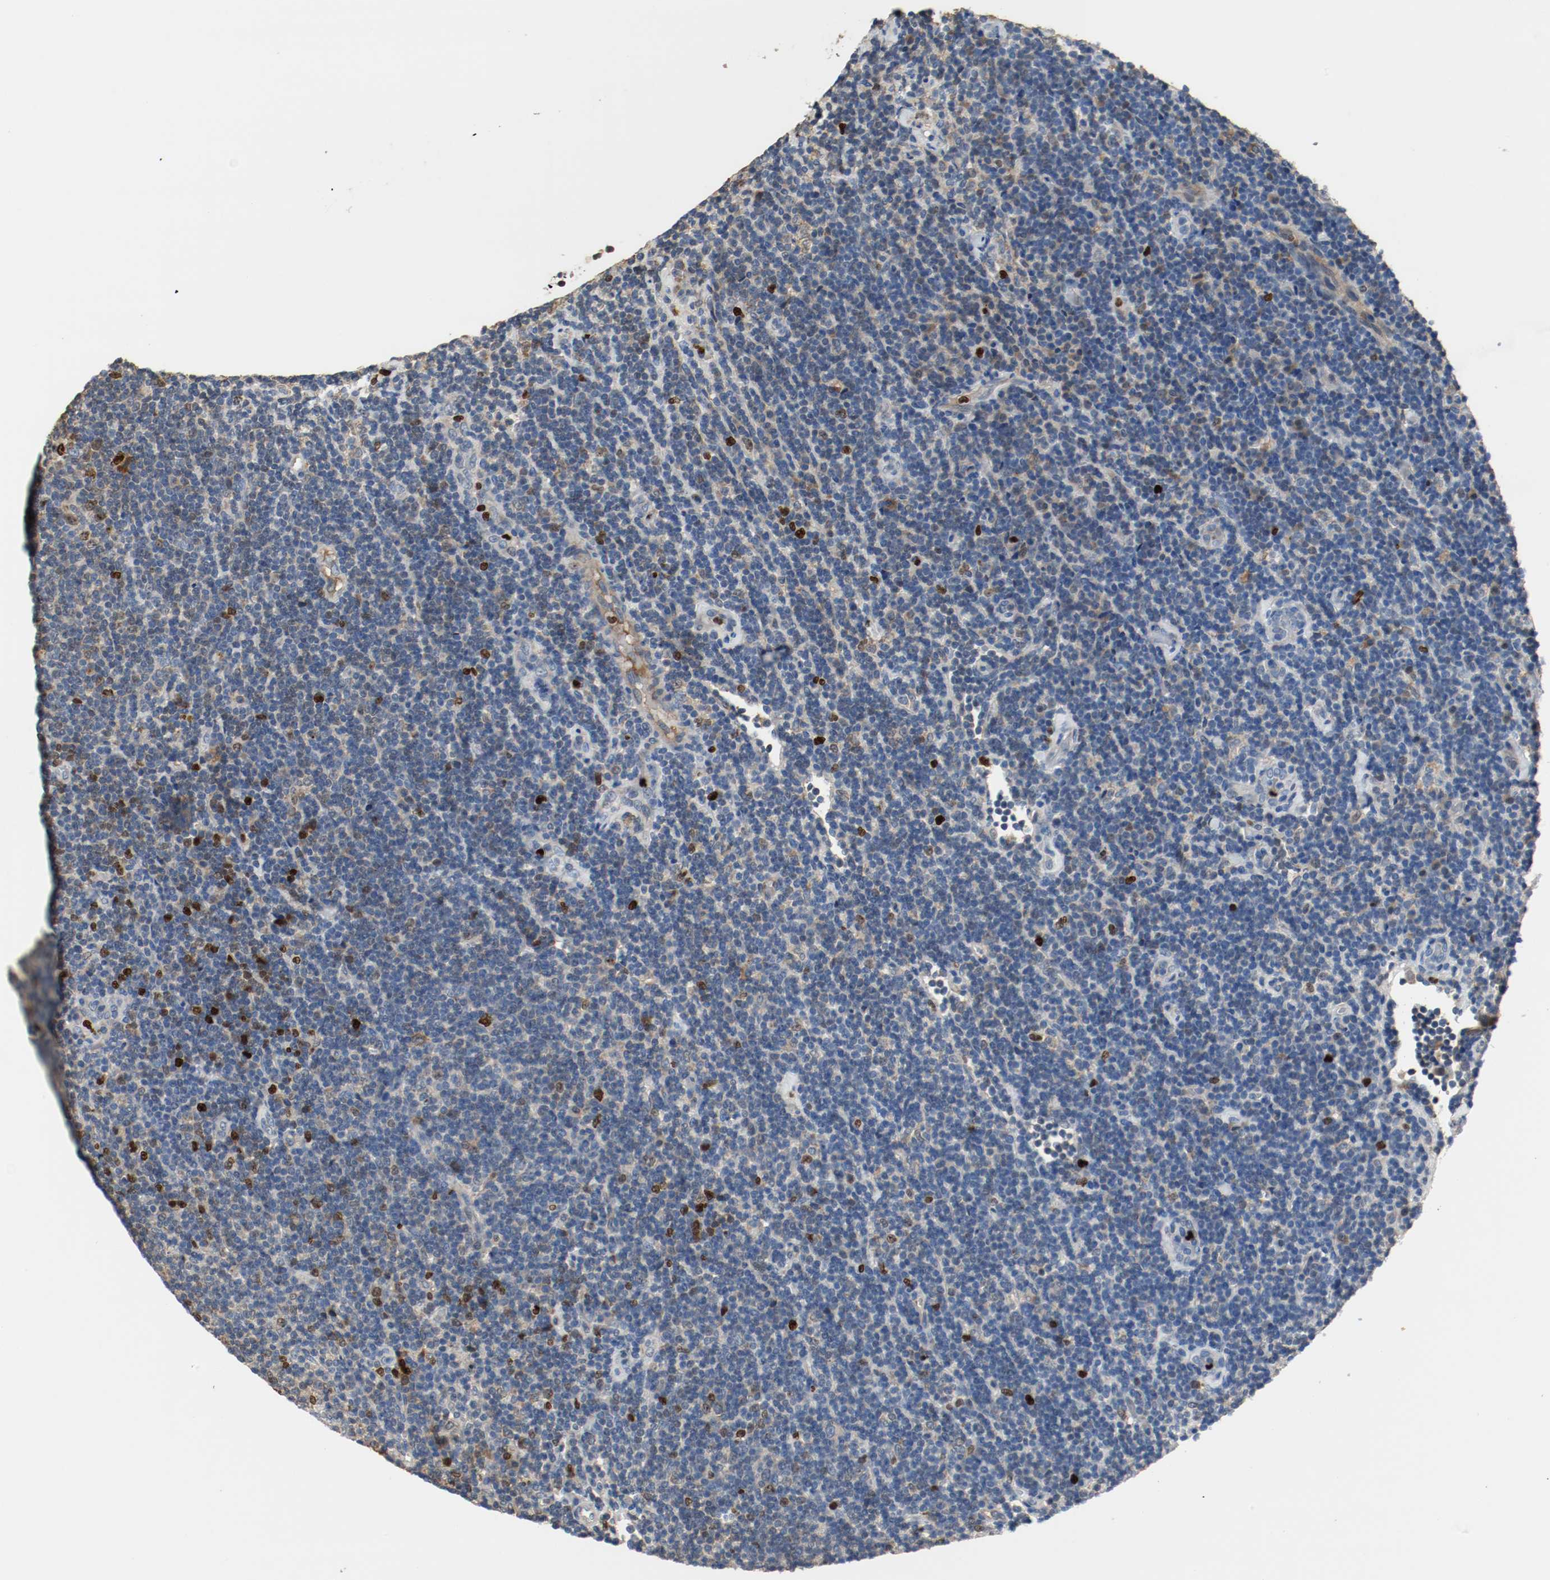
{"staining": {"intensity": "negative", "quantity": "none", "location": "none"}, "tissue": "lymphoma", "cell_type": "Tumor cells", "image_type": "cancer", "snomed": [{"axis": "morphology", "description": "Malignant lymphoma, non-Hodgkin's type, Low grade"}, {"axis": "topography", "description": "Lymph node"}], "caption": "There is no significant positivity in tumor cells of malignant lymphoma, non-Hodgkin's type (low-grade).", "gene": "BLK", "patient": {"sex": "male", "age": 70}}